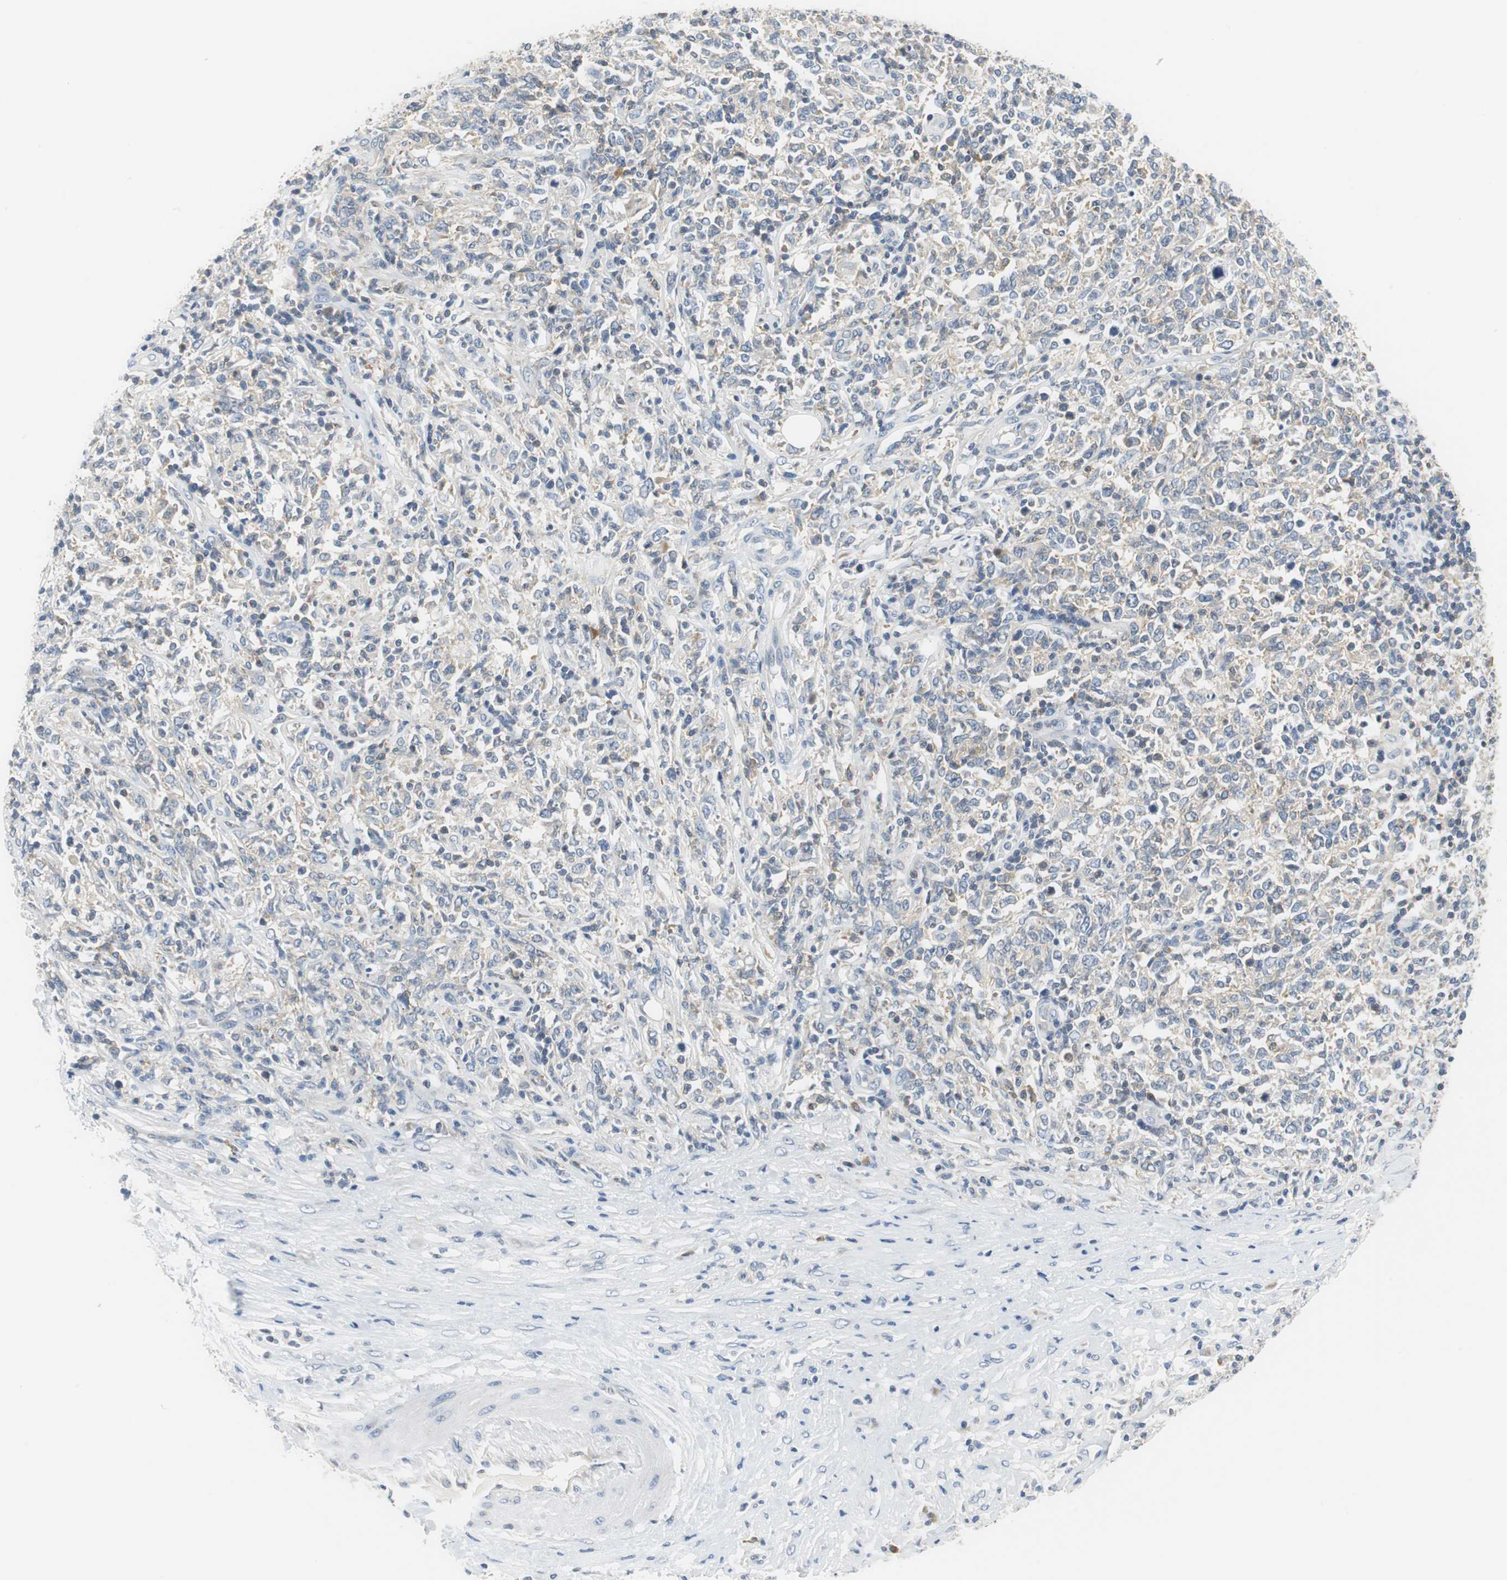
{"staining": {"intensity": "weak", "quantity": "<25%", "location": "cytoplasmic/membranous"}, "tissue": "lymphoma", "cell_type": "Tumor cells", "image_type": "cancer", "snomed": [{"axis": "morphology", "description": "Malignant lymphoma, non-Hodgkin's type, High grade"}, {"axis": "topography", "description": "Lymph node"}], "caption": "Immunohistochemistry (IHC) image of malignant lymphoma, non-Hodgkin's type (high-grade) stained for a protein (brown), which reveals no expression in tumor cells.", "gene": "GLCCI1", "patient": {"sex": "female", "age": 84}}